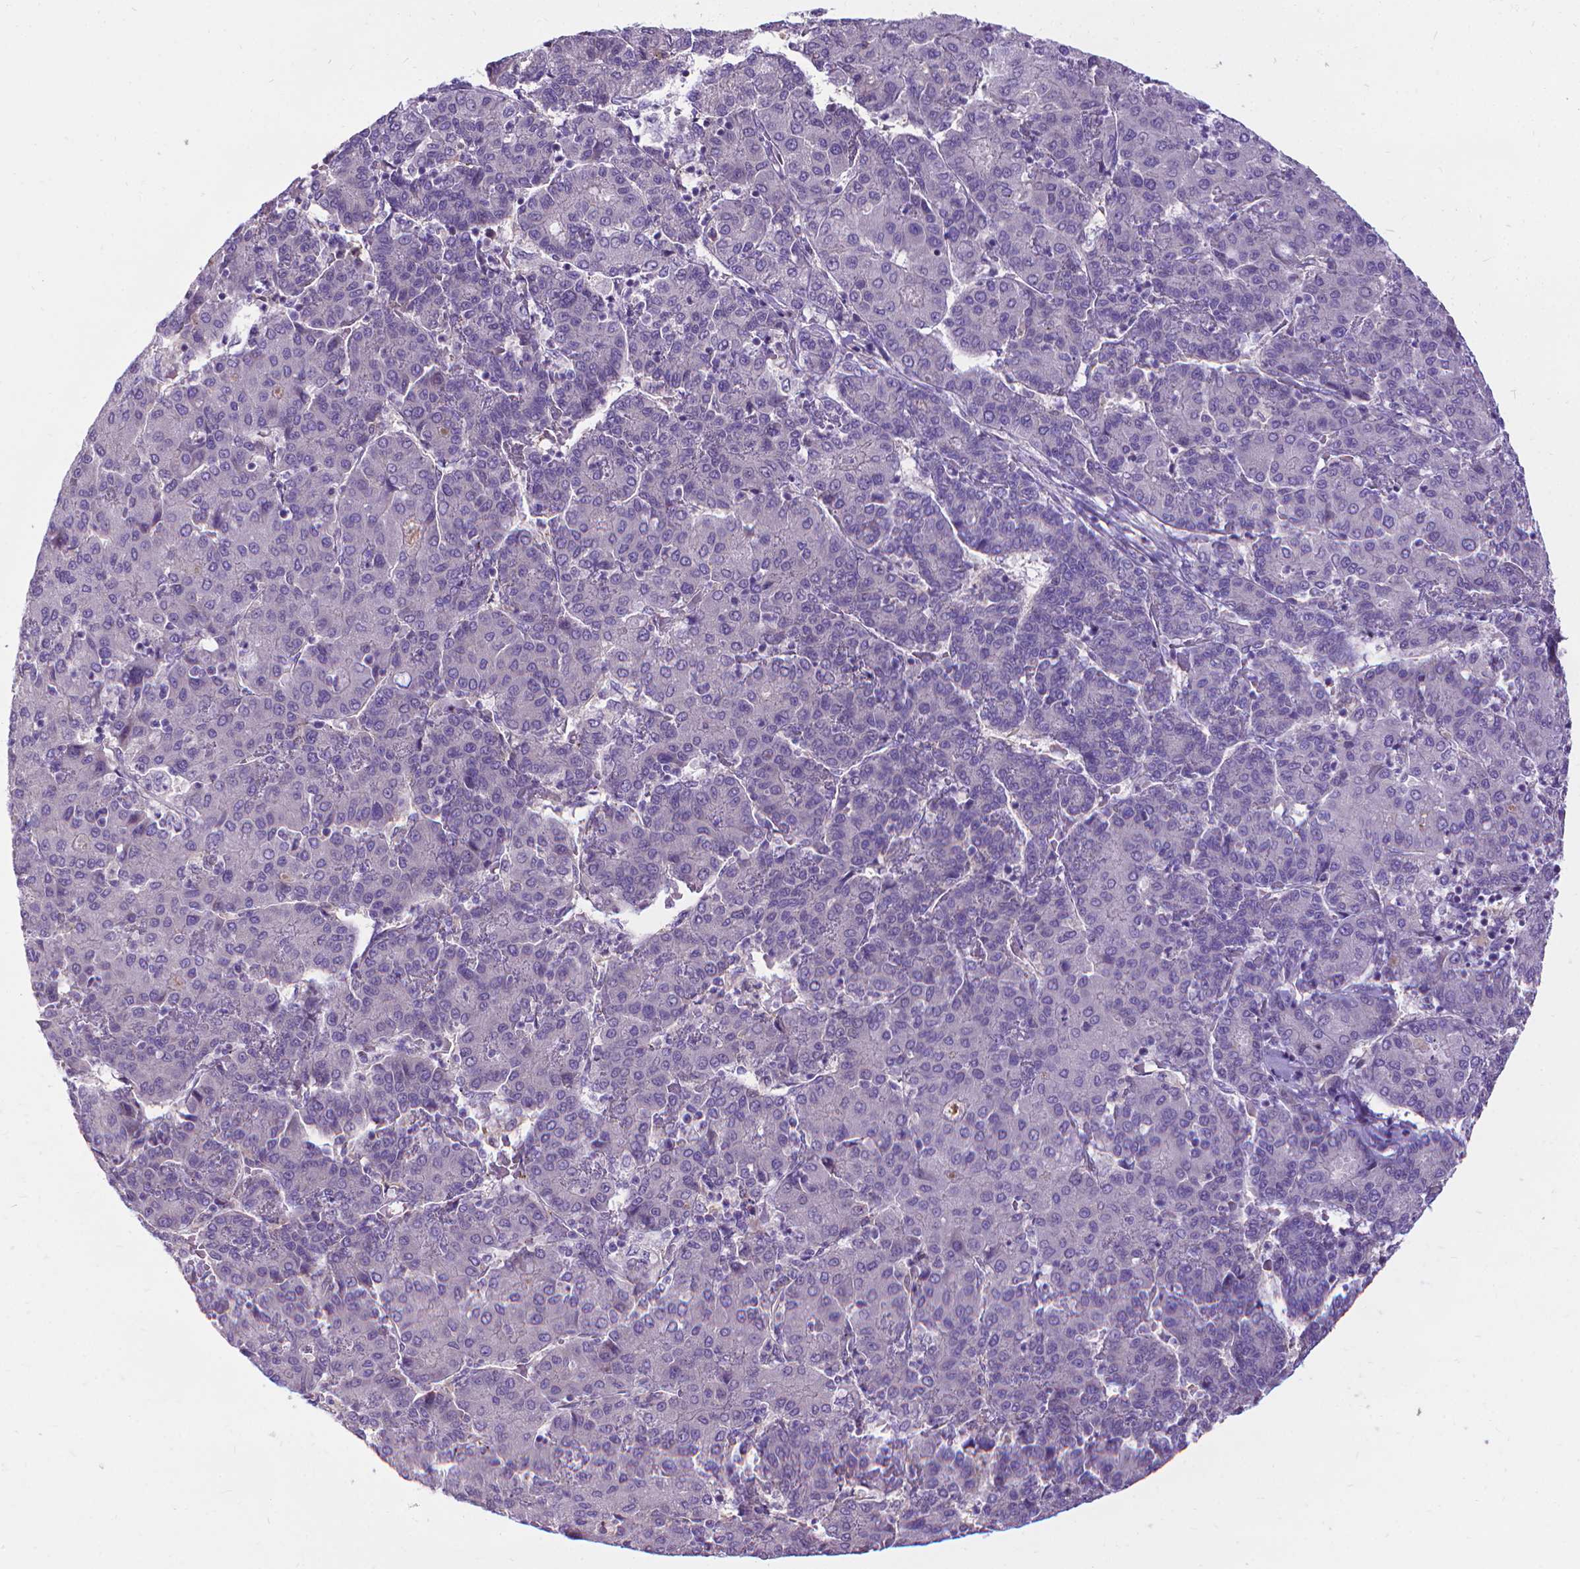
{"staining": {"intensity": "negative", "quantity": "none", "location": "none"}, "tissue": "liver cancer", "cell_type": "Tumor cells", "image_type": "cancer", "snomed": [{"axis": "morphology", "description": "Carcinoma, Hepatocellular, NOS"}, {"axis": "topography", "description": "Liver"}], "caption": "Image shows no protein positivity in tumor cells of liver cancer tissue. Nuclei are stained in blue.", "gene": "CFAP299", "patient": {"sex": "male", "age": 65}}